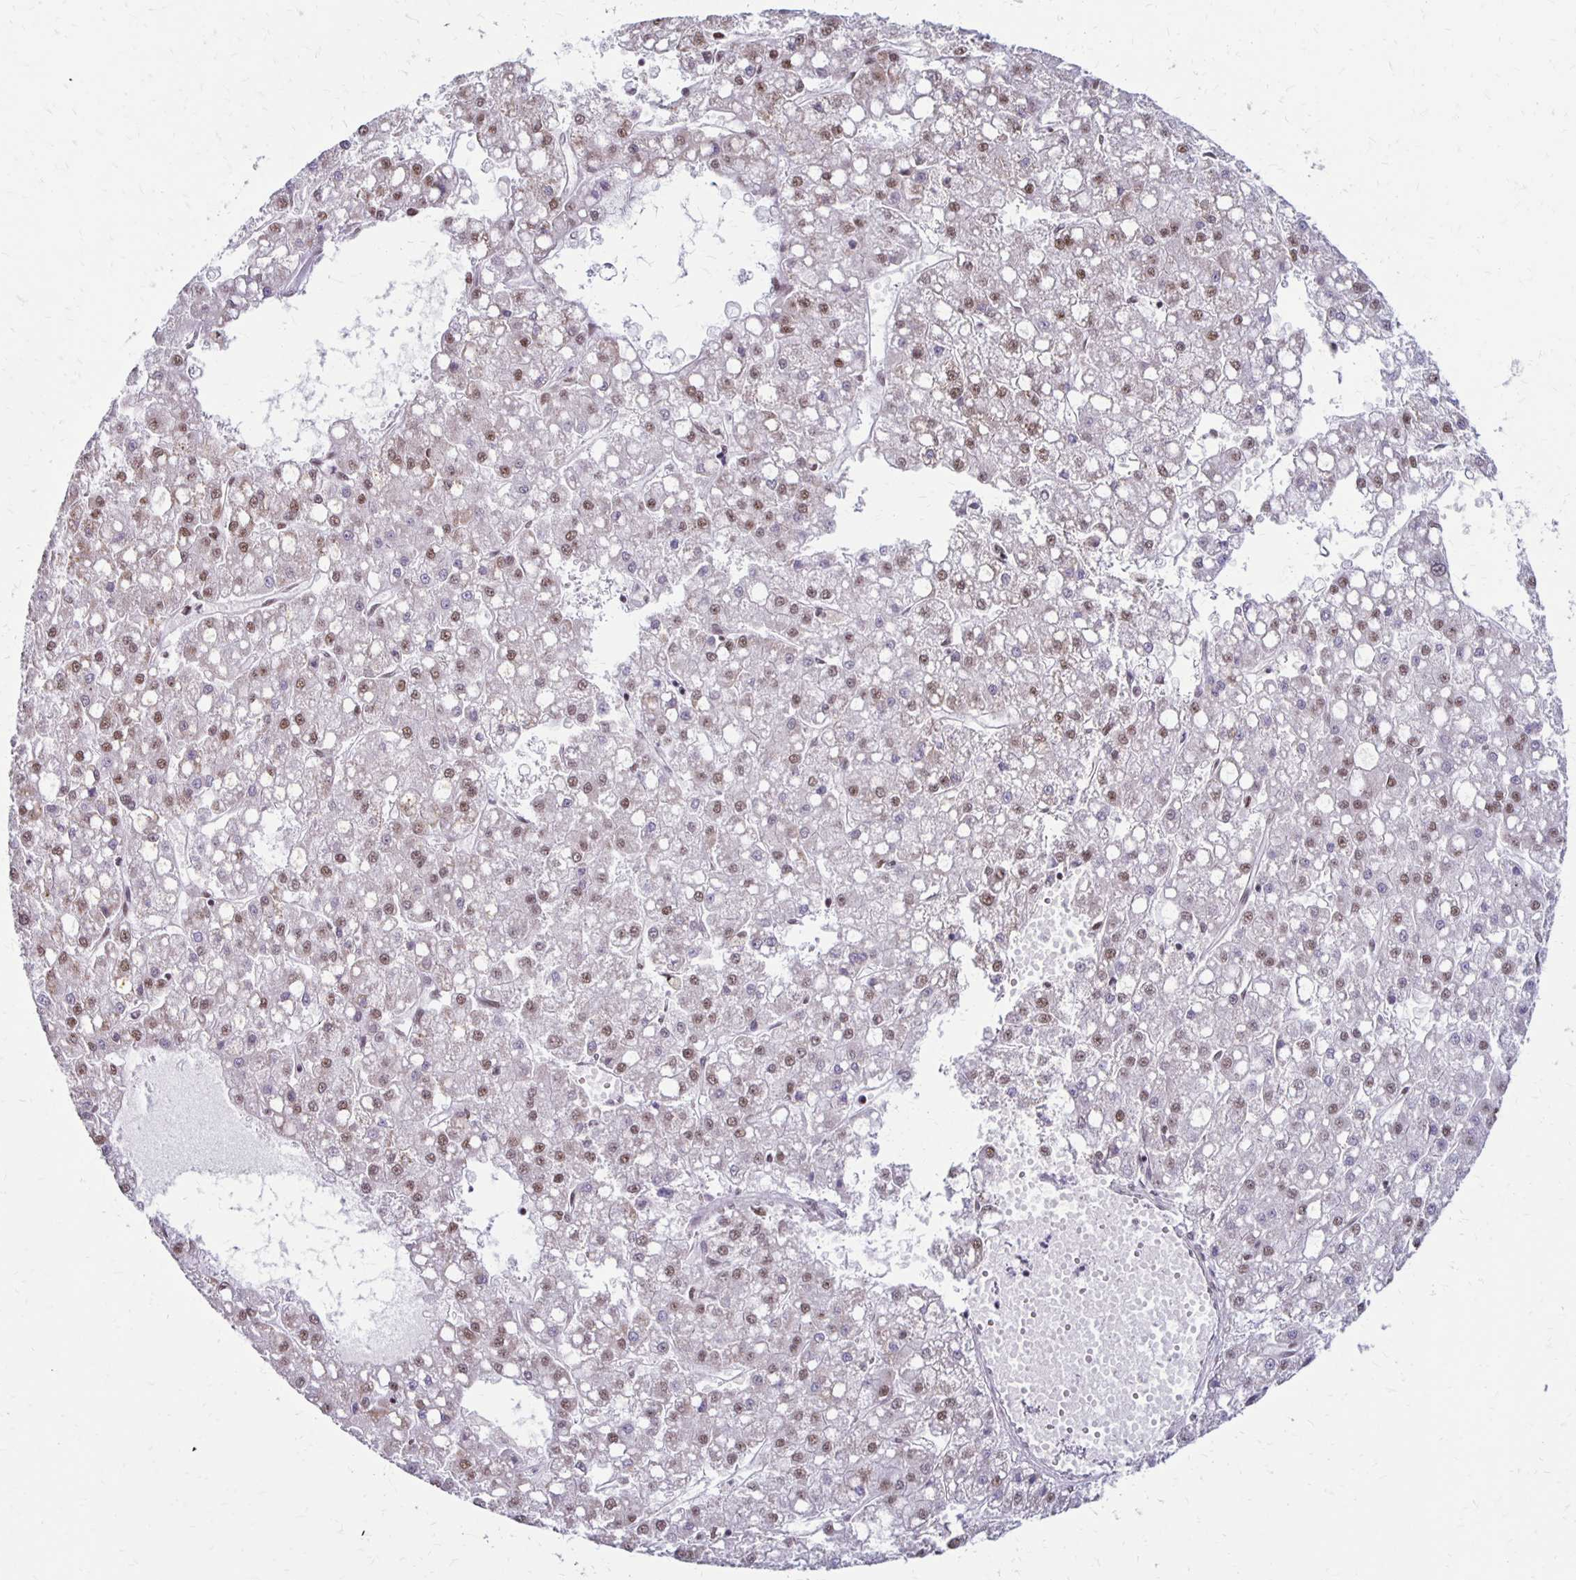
{"staining": {"intensity": "weak", "quantity": ">75%", "location": "nuclear"}, "tissue": "liver cancer", "cell_type": "Tumor cells", "image_type": "cancer", "snomed": [{"axis": "morphology", "description": "Carcinoma, Hepatocellular, NOS"}, {"axis": "topography", "description": "Liver"}], "caption": "Immunohistochemical staining of liver hepatocellular carcinoma displays weak nuclear protein expression in about >75% of tumor cells. The staining is performed using DAB brown chromogen to label protein expression. The nuclei are counter-stained blue using hematoxylin.", "gene": "DAGLA", "patient": {"sex": "male", "age": 67}}